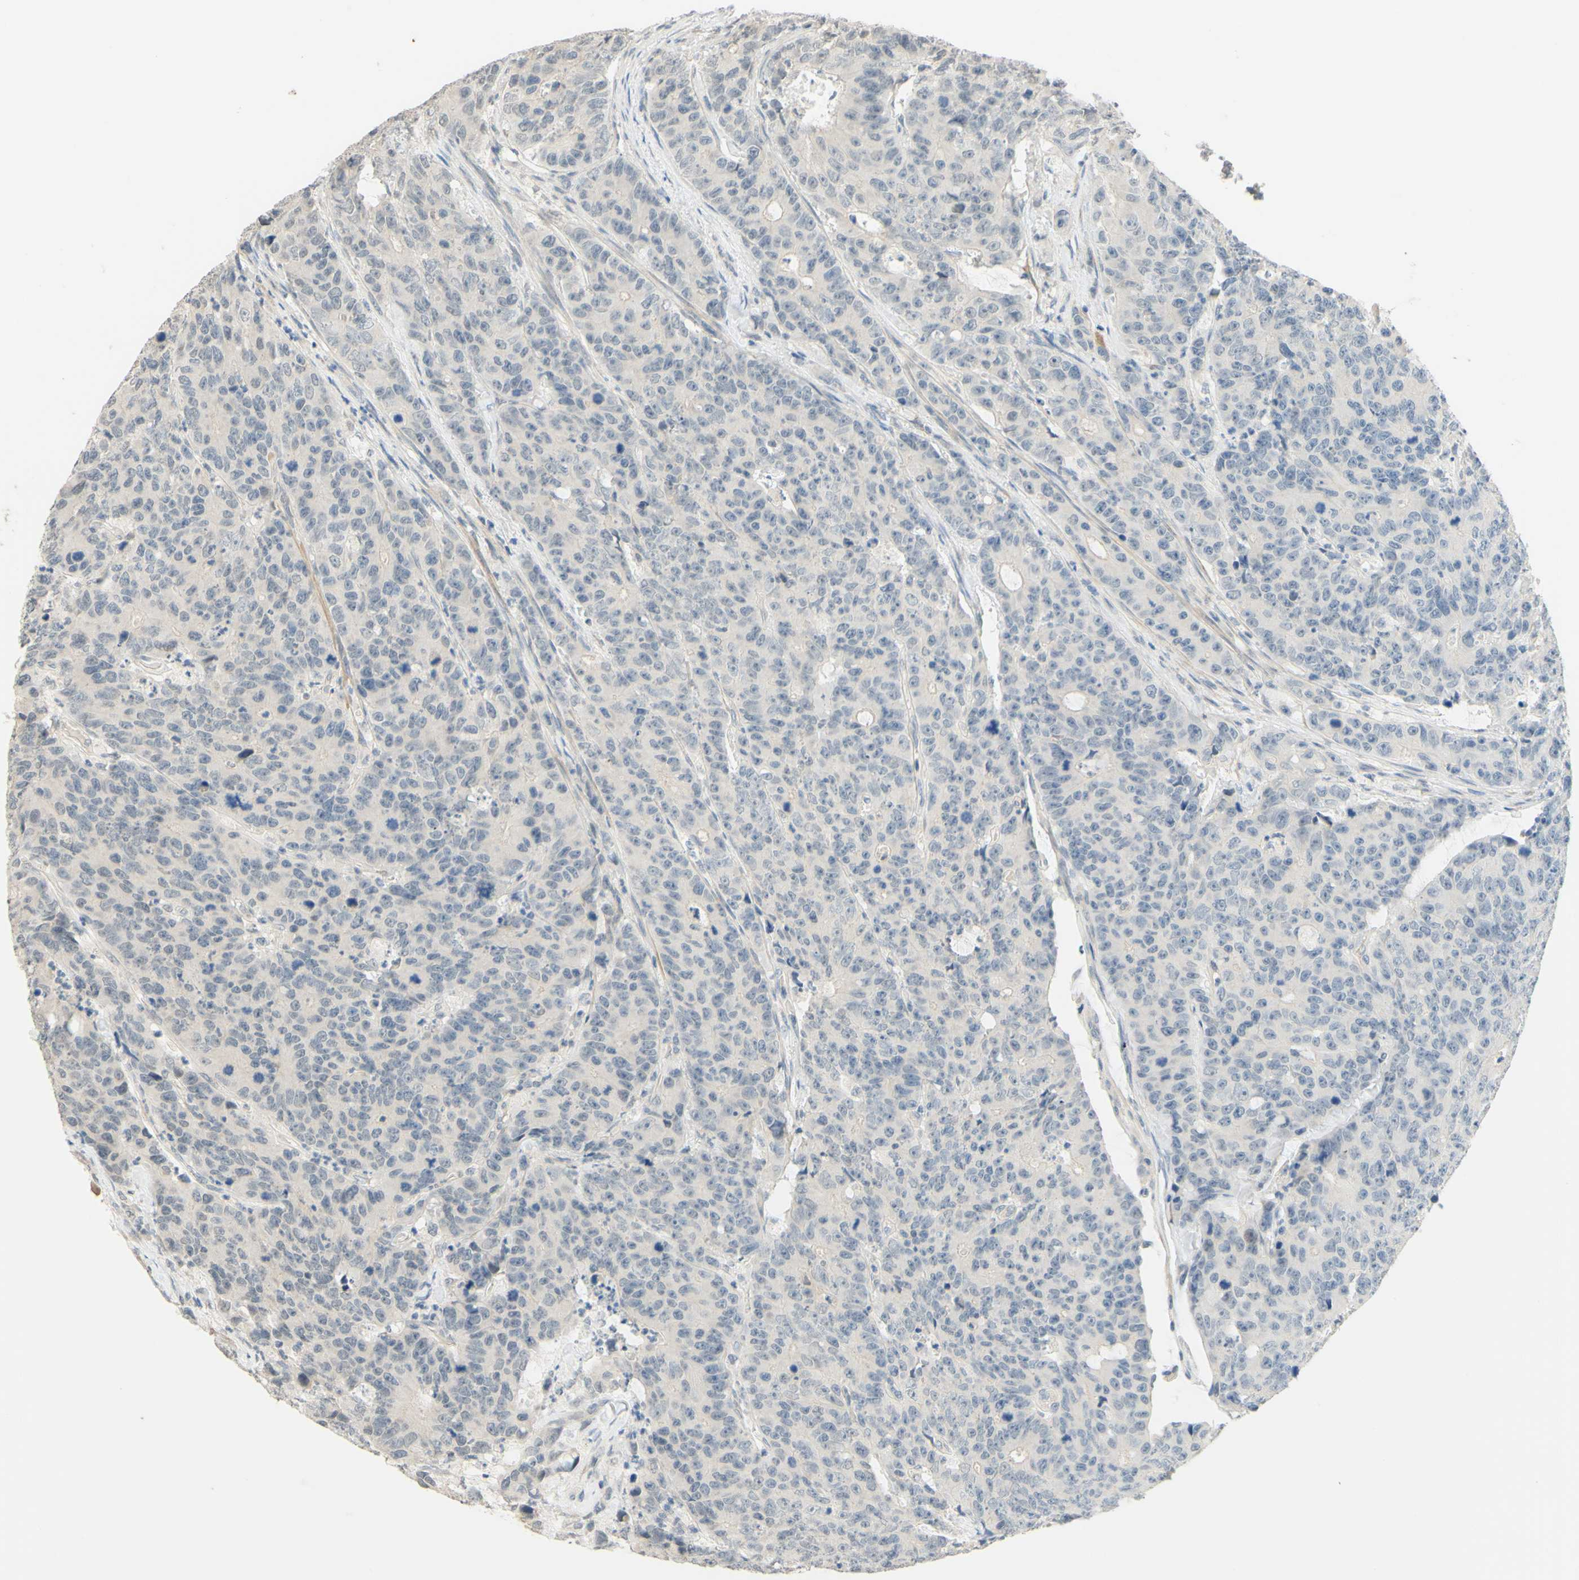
{"staining": {"intensity": "negative", "quantity": "none", "location": "none"}, "tissue": "colorectal cancer", "cell_type": "Tumor cells", "image_type": "cancer", "snomed": [{"axis": "morphology", "description": "Adenocarcinoma, NOS"}, {"axis": "topography", "description": "Colon"}], "caption": "Immunohistochemical staining of colorectal cancer (adenocarcinoma) displays no significant expression in tumor cells.", "gene": "MAG", "patient": {"sex": "female", "age": 86}}